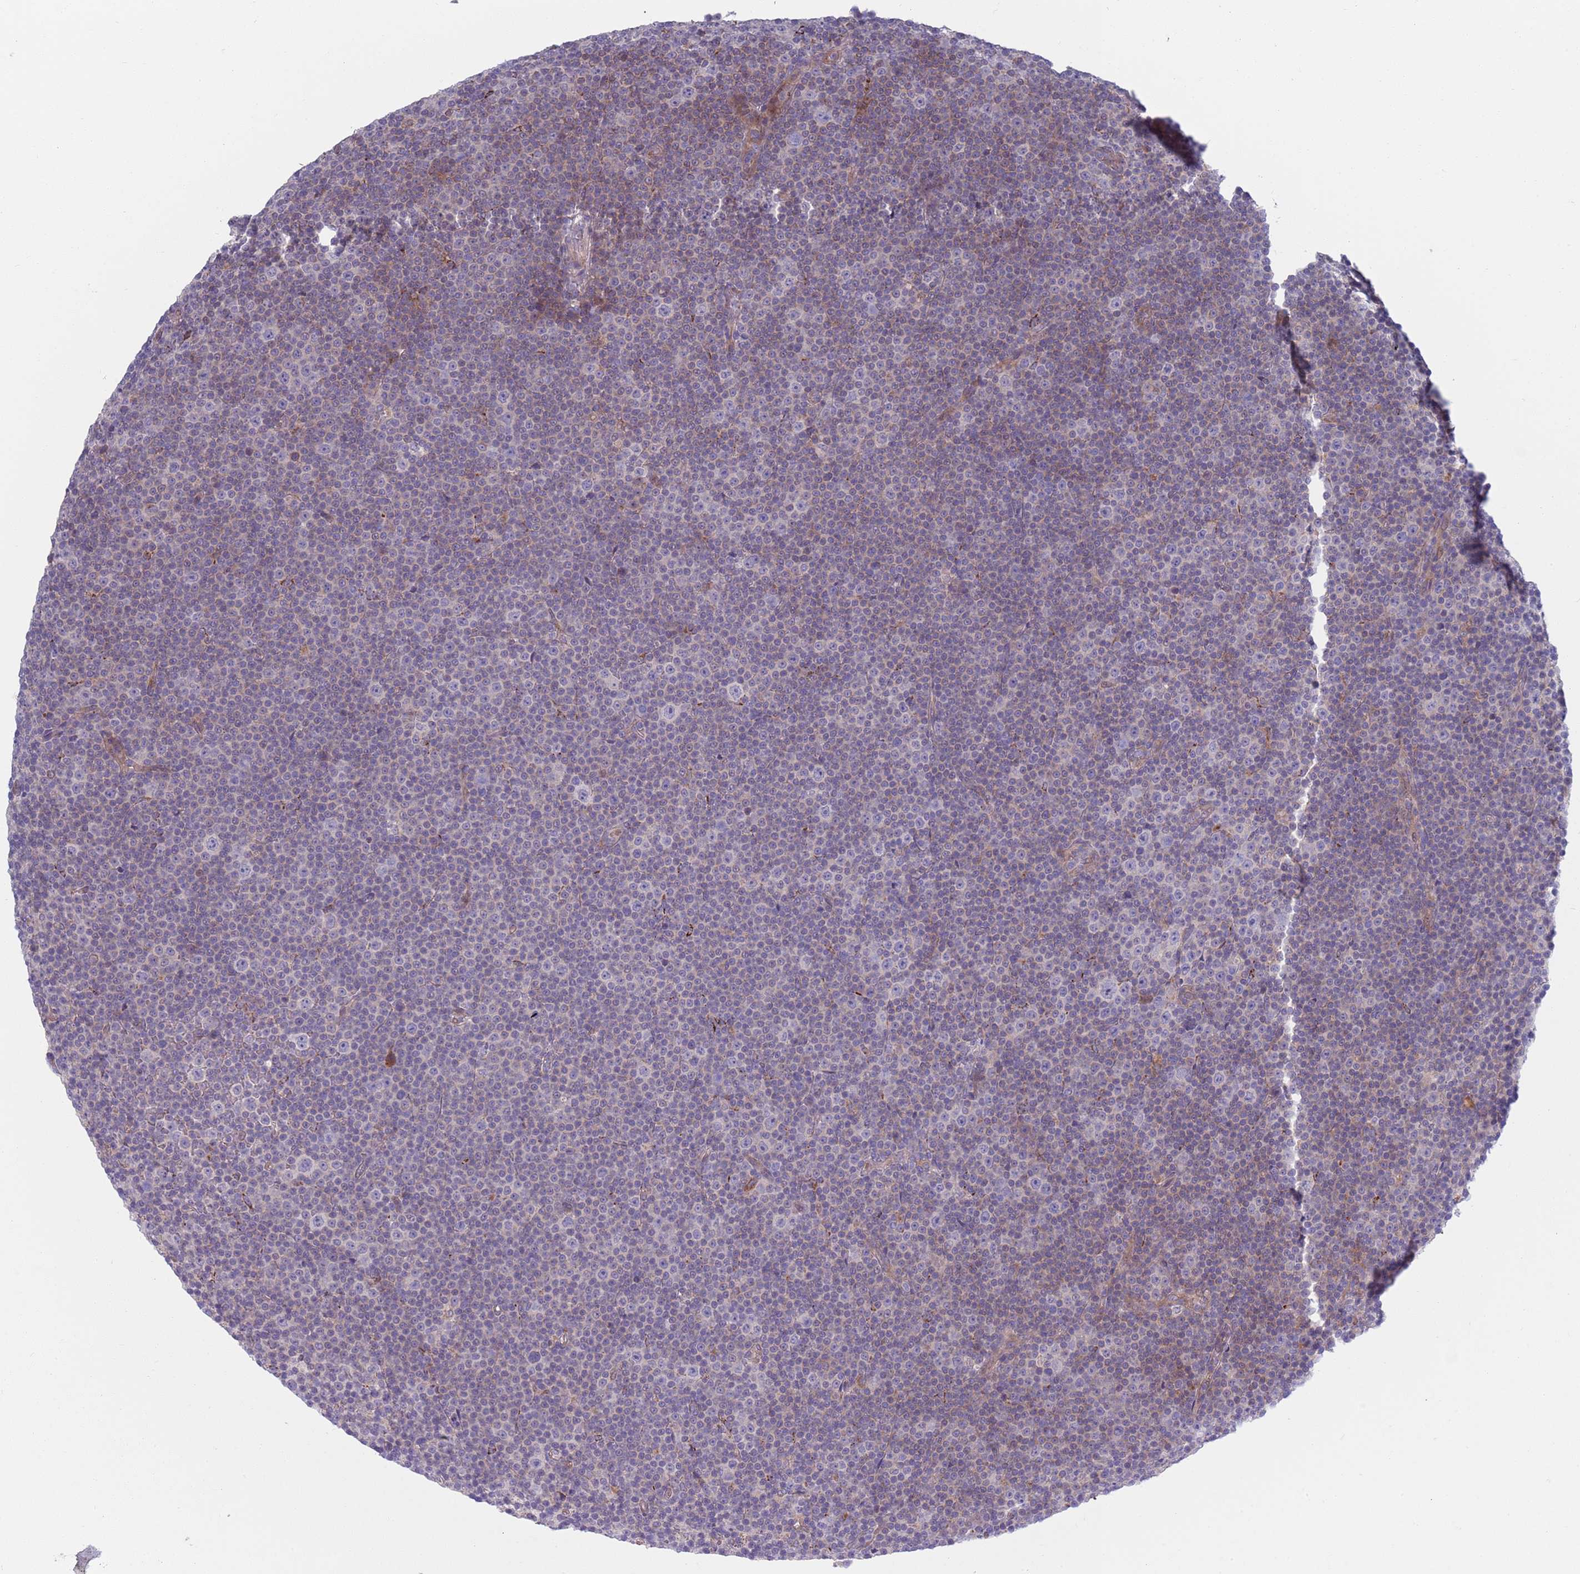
{"staining": {"intensity": "negative", "quantity": "none", "location": "none"}, "tissue": "lymphoma", "cell_type": "Tumor cells", "image_type": "cancer", "snomed": [{"axis": "morphology", "description": "Malignant lymphoma, non-Hodgkin's type, Low grade"}, {"axis": "topography", "description": "Lymph node"}], "caption": "Malignant lymphoma, non-Hodgkin's type (low-grade) stained for a protein using IHC reveals no expression tumor cells.", "gene": "TYW1", "patient": {"sex": "female", "age": 67}}